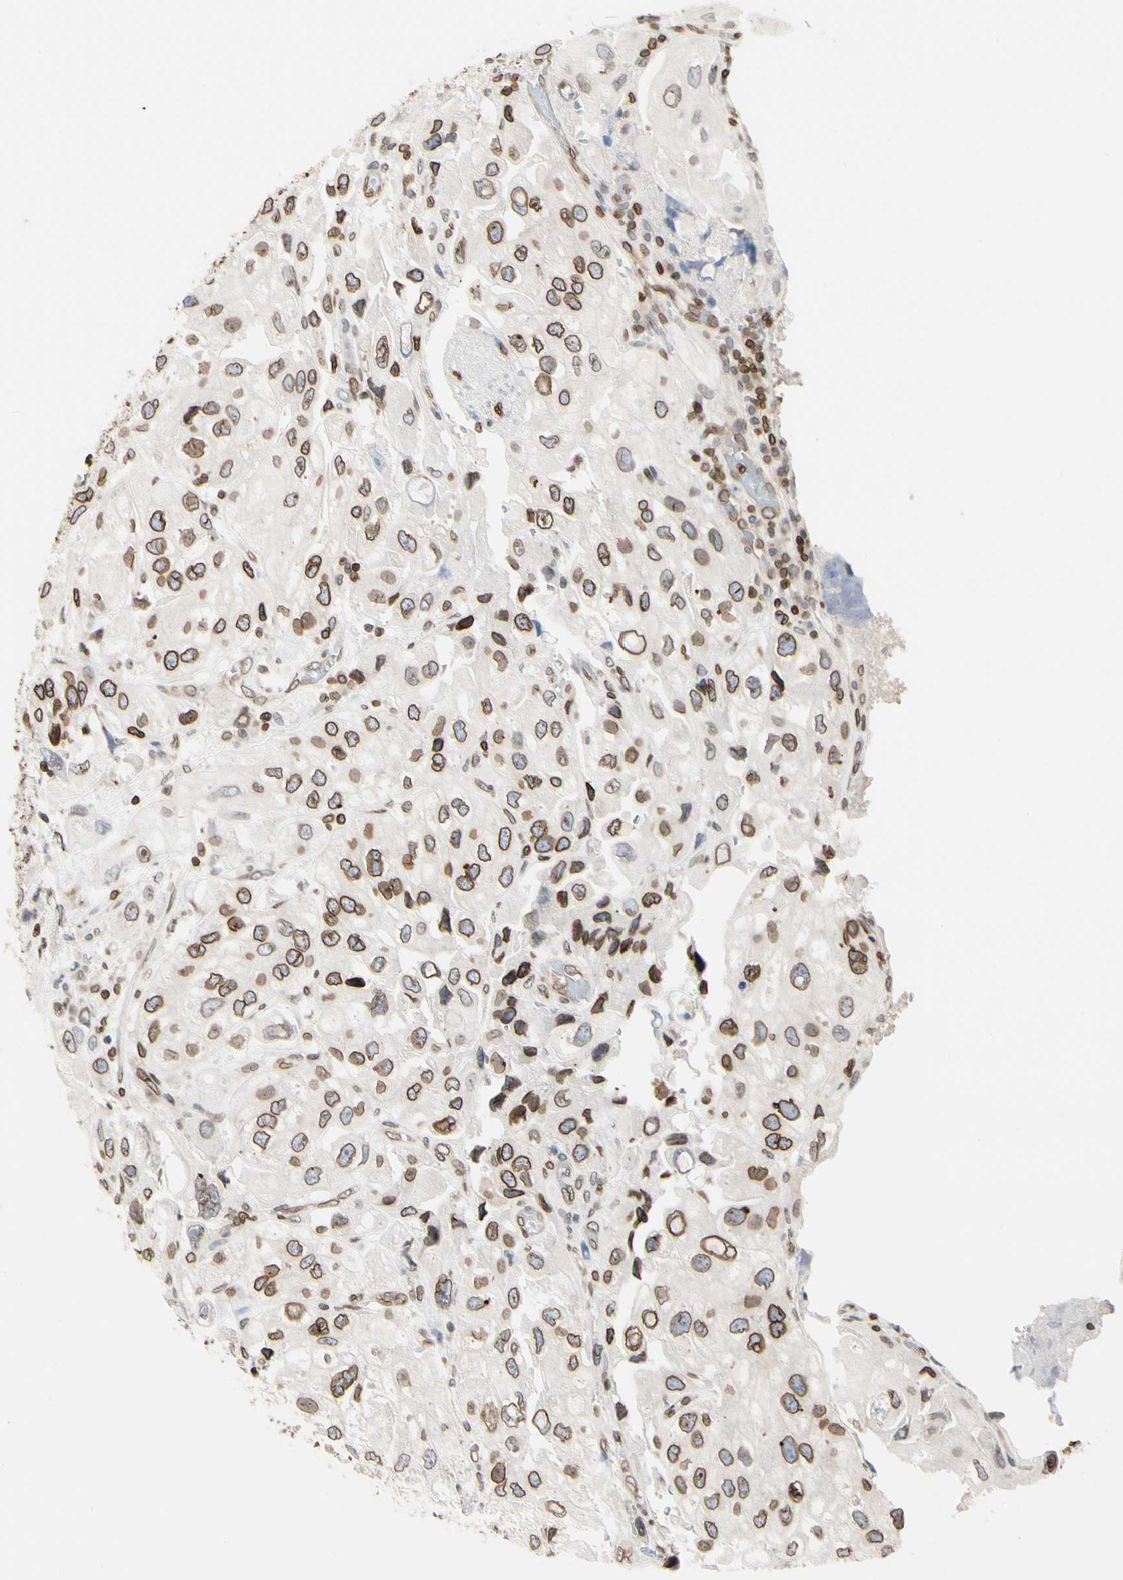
{"staining": {"intensity": "strong", "quantity": ">75%", "location": "cytoplasmic/membranous,nuclear"}, "tissue": "urothelial cancer", "cell_type": "Tumor cells", "image_type": "cancer", "snomed": [{"axis": "morphology", "description": "Urothelial carcinoma, High grade"}, {"axis": "topography", "description": "Urinary bladder"}], "caption": "Strong cytoplasmic/membranous and nuclear staining for a protein is seen in approximately >75% of tumor cells of urothelial cancer using immunohistochemistry.", "gene": "TMPO", "patient": {"sex": "female", "age": 64}}